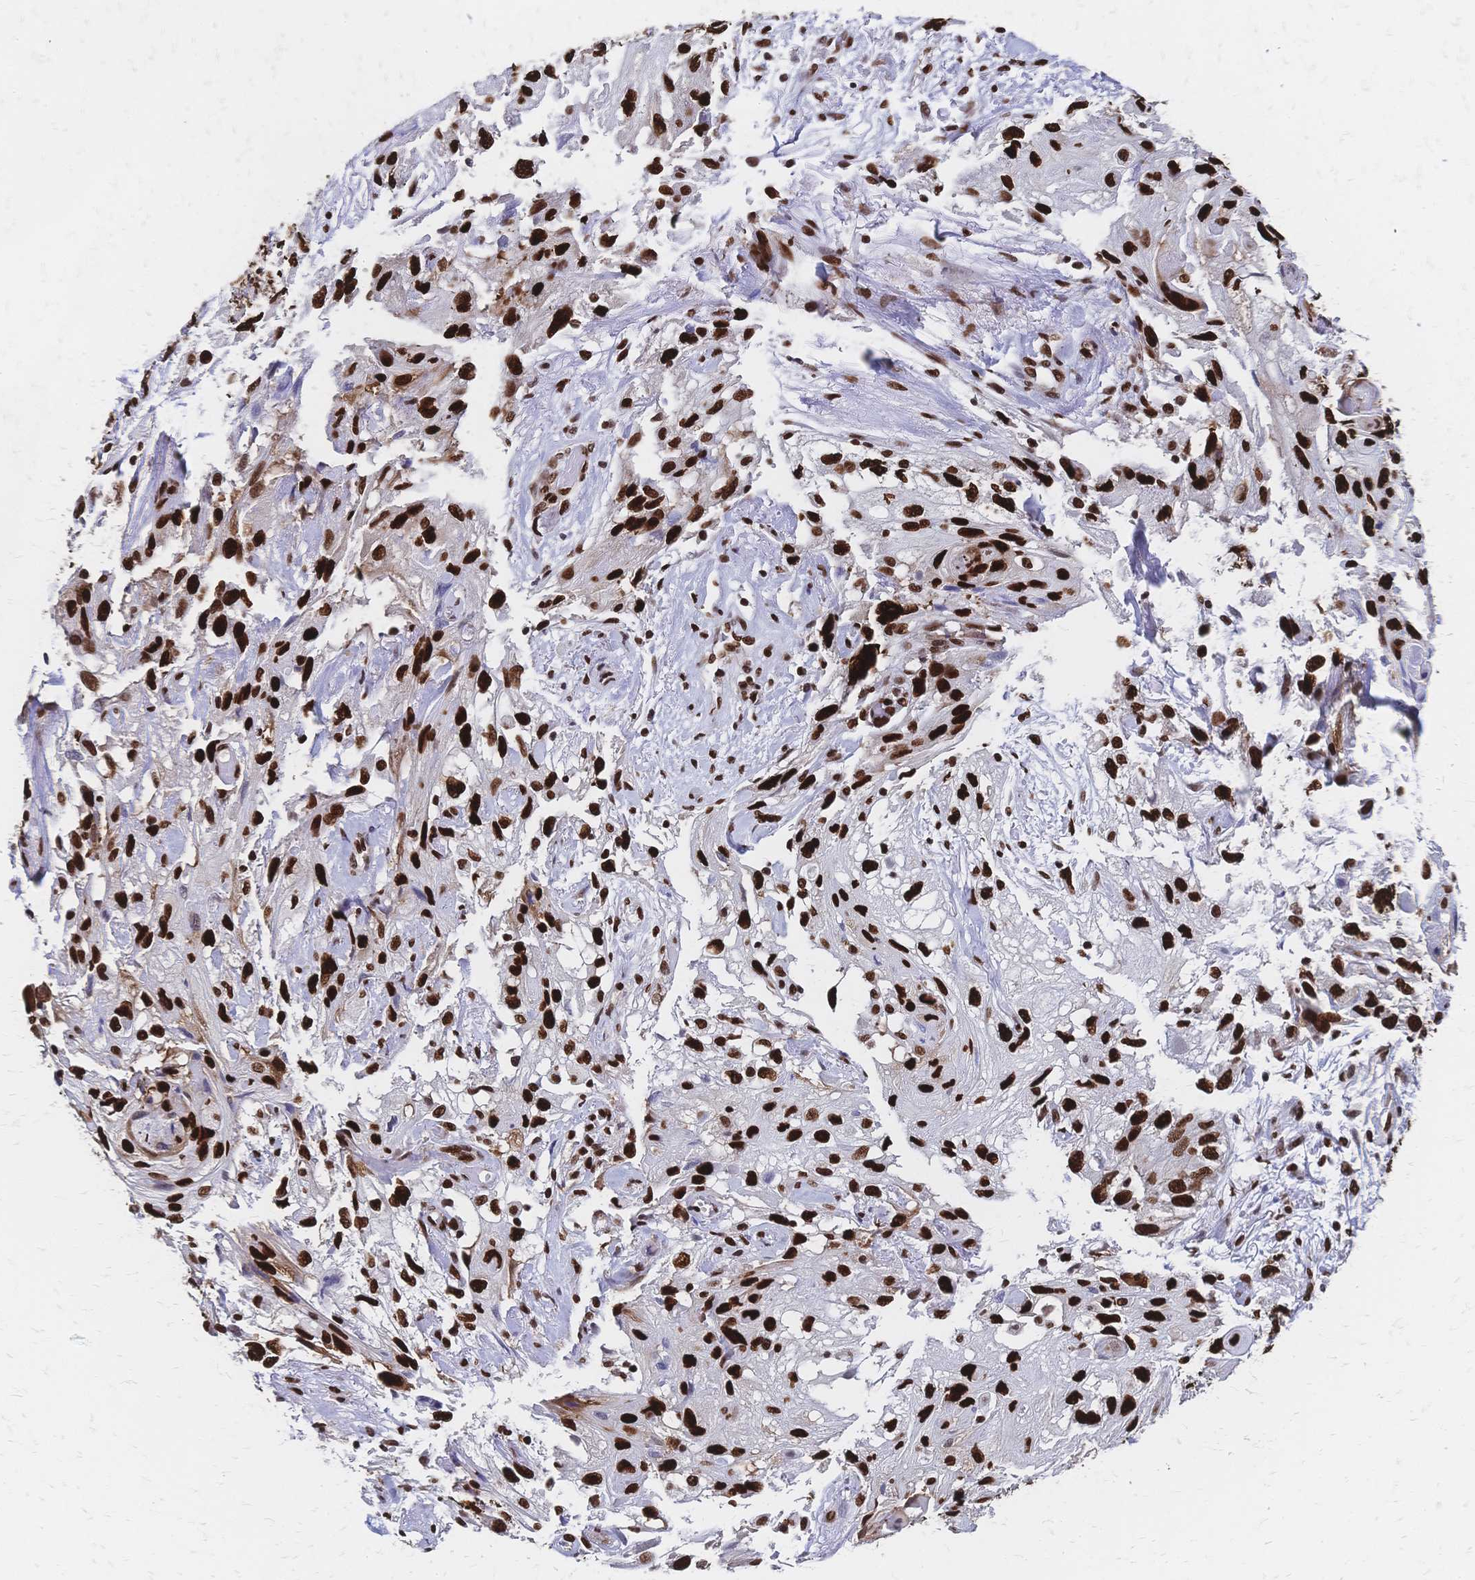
{"staining": {"intensity": "strong", "quantity": ">75%", "location": "nuclear"}, "tissue": "skin cancer", "cell_type": "Tumor cells", "image_type": "cancer", "snomed": [{"axis": "morphology", "description": "Squamous cell carcinoma, NOS"}, {"axis": "topography", "description": "Skin"}, {"axis": "topography", "description": "Vulva"}], "caption": "This micrograph shows immunohistochemistry (IHC) staining of human skin cancer (squamous cell carcinoma), with high strong nuclear positivity in approximately >75% of tumor cells.", "gene": "HDGF", "patient": {"sex": "female", "age": 86}}